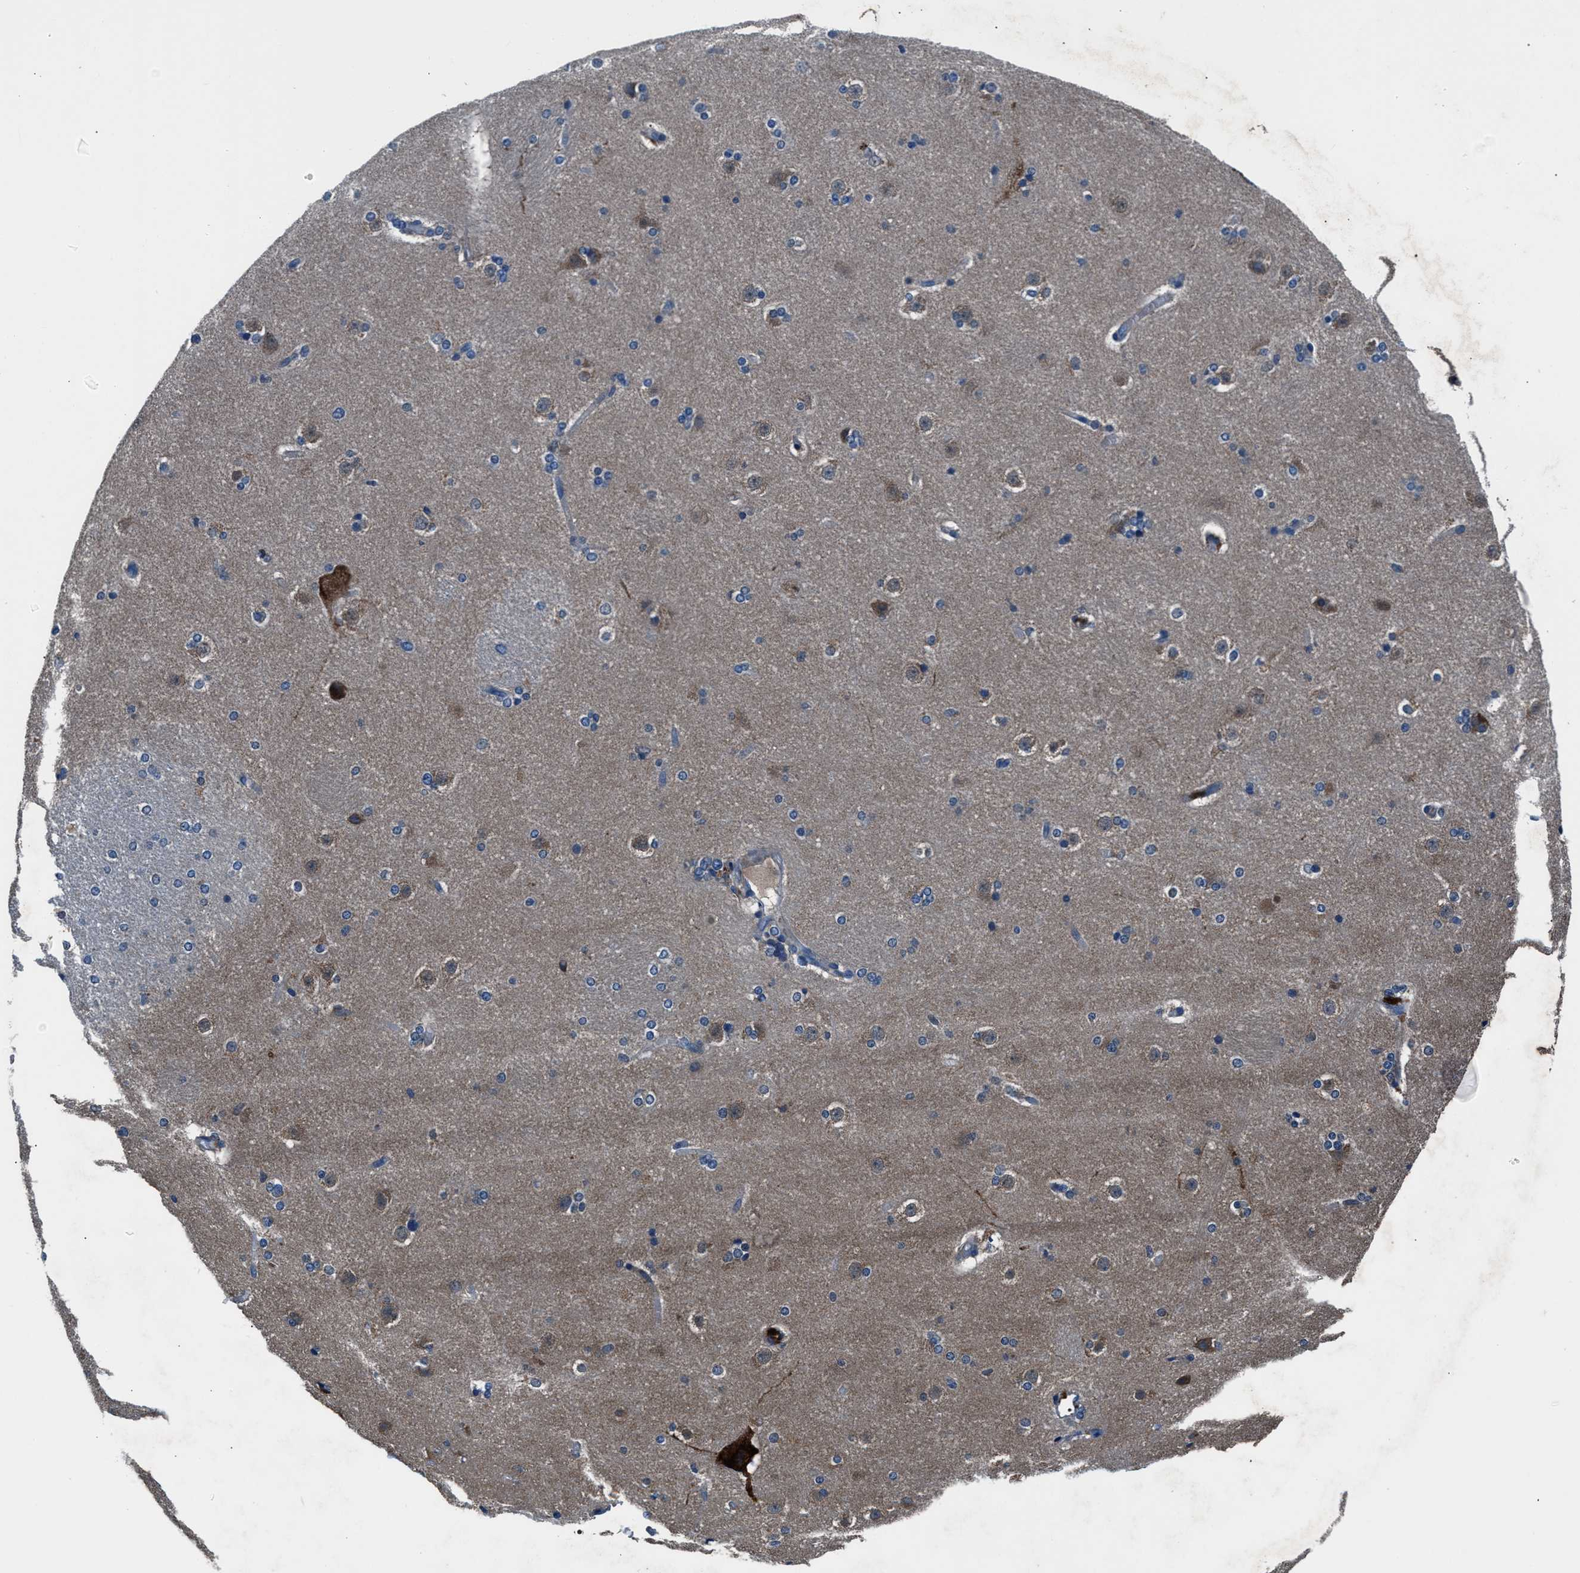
{"staining": {"intensity": "strong", "quantity": "<25%", "location": "cytoplasmic/membranous"}, "tissue": "caudate", "cell_type": "Glial cells", "image_type": "normal", "snomed": [{"axis": "morphology", "description": "Normal tissue, NOS"}, {"axis": "topography", "description": "Lateral ventricle wall"}], "caption": "Protein expression analysis of unremarkable caudate displays strong cytoplasmic/membranous positivity in about <25% of glial cells.", "gene": "PRTFDC1", "patient": {"sex": "female", "age": 19}}